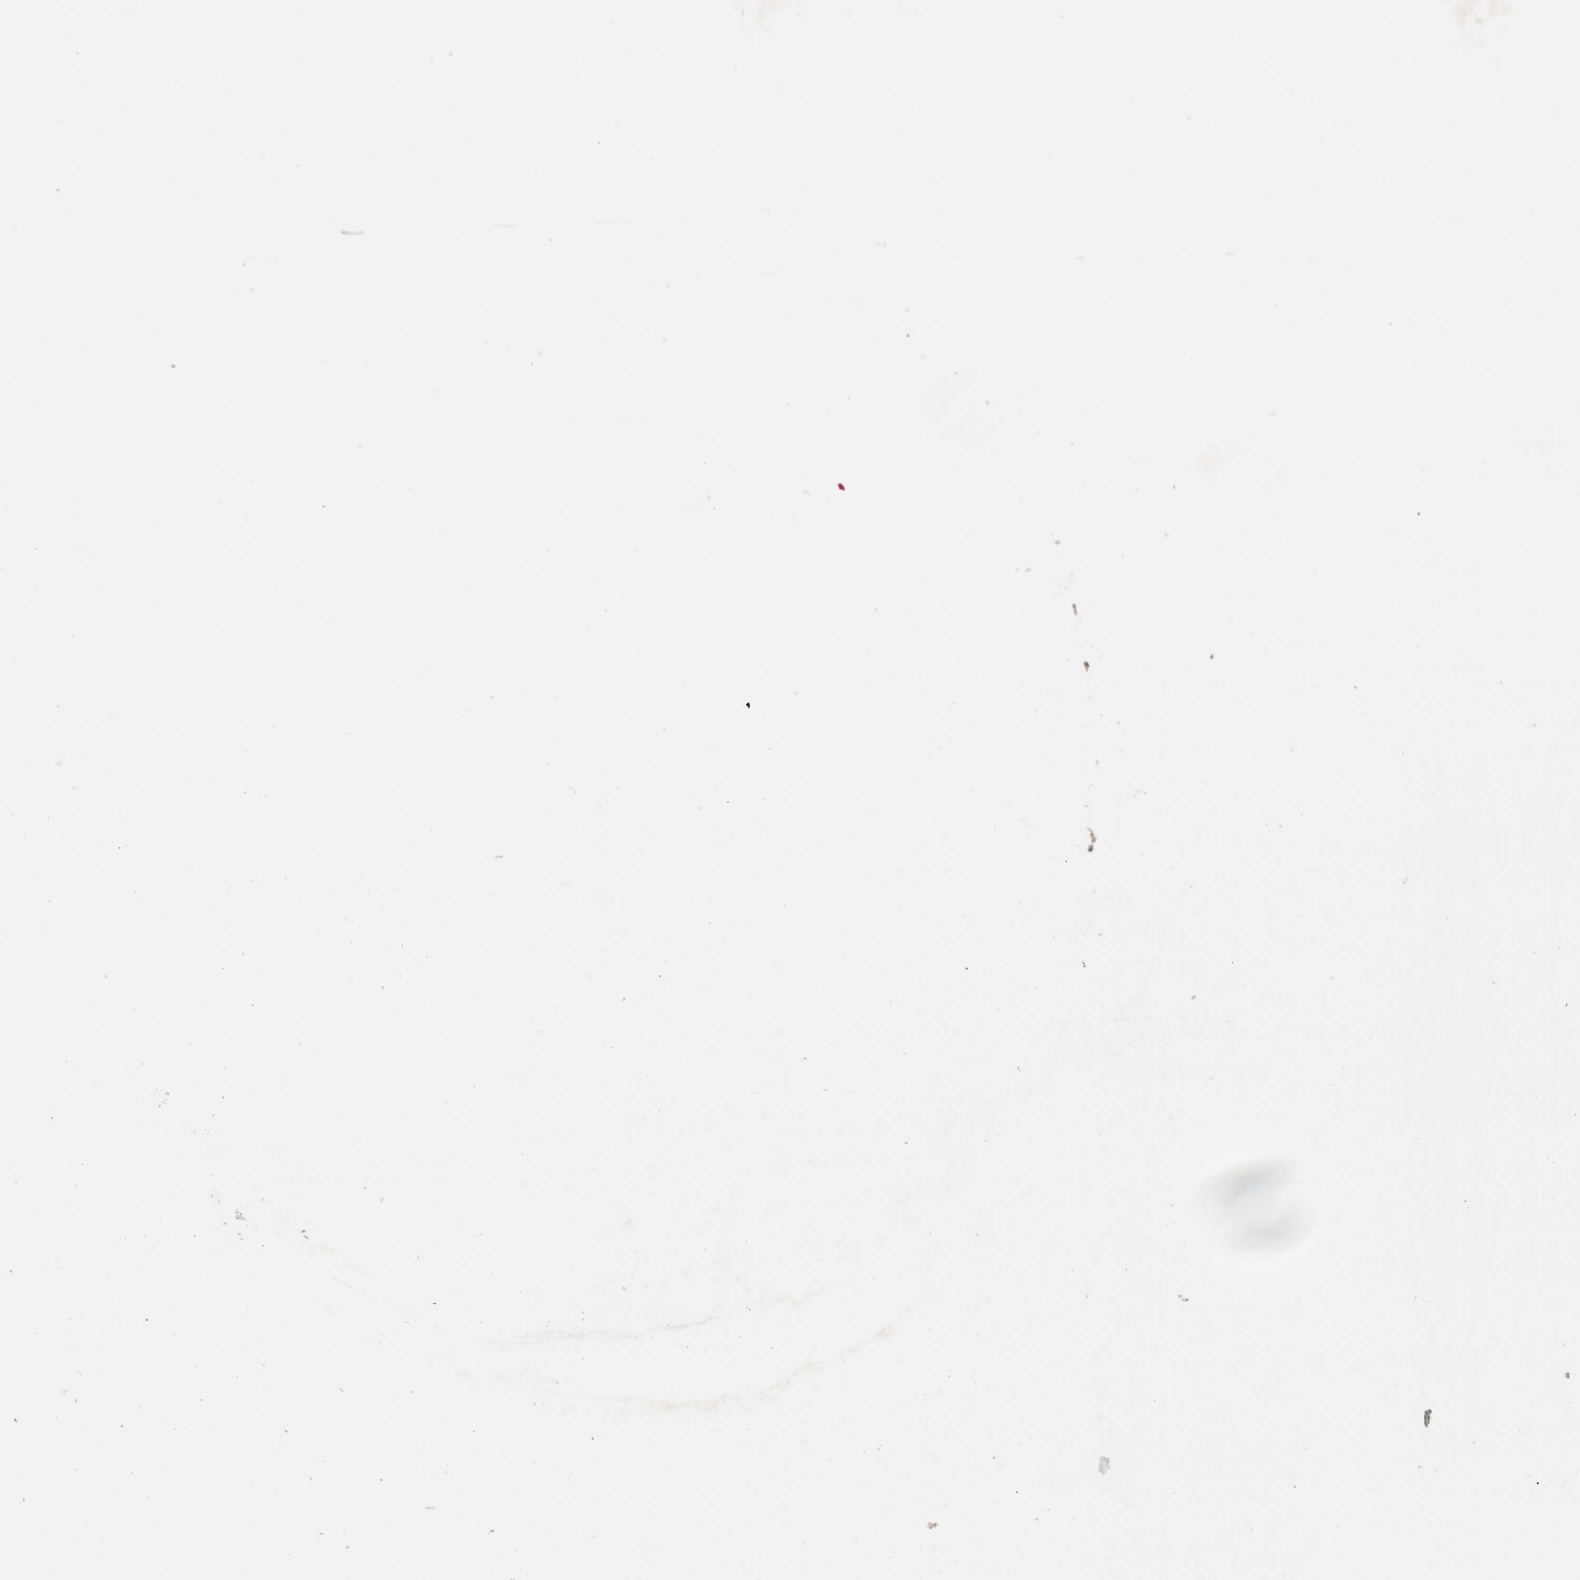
{"staining": {"intensity": "weak", "quantity": "25%-75%", "location": "cytoplasmic/membranous"}, "tissue": "caudate", "cell_type": "Glial cells", "image_type": "normal", "snomed": [{"axis": "morphology", "description": "Normal tissue, NOS"}, {"axis": "topography", "description": "Lateral ventricle wall"}], "caption": "Caudate stained with DAB (3,3'-diaminobenzidine) immunohistochemistry (IHC) shows low levels of weak cytoplasmic/membranous expression in about 25%-75% of glial cells.", "gene": "ARMC7", "patient": {"sex": "male", "age": 45}}